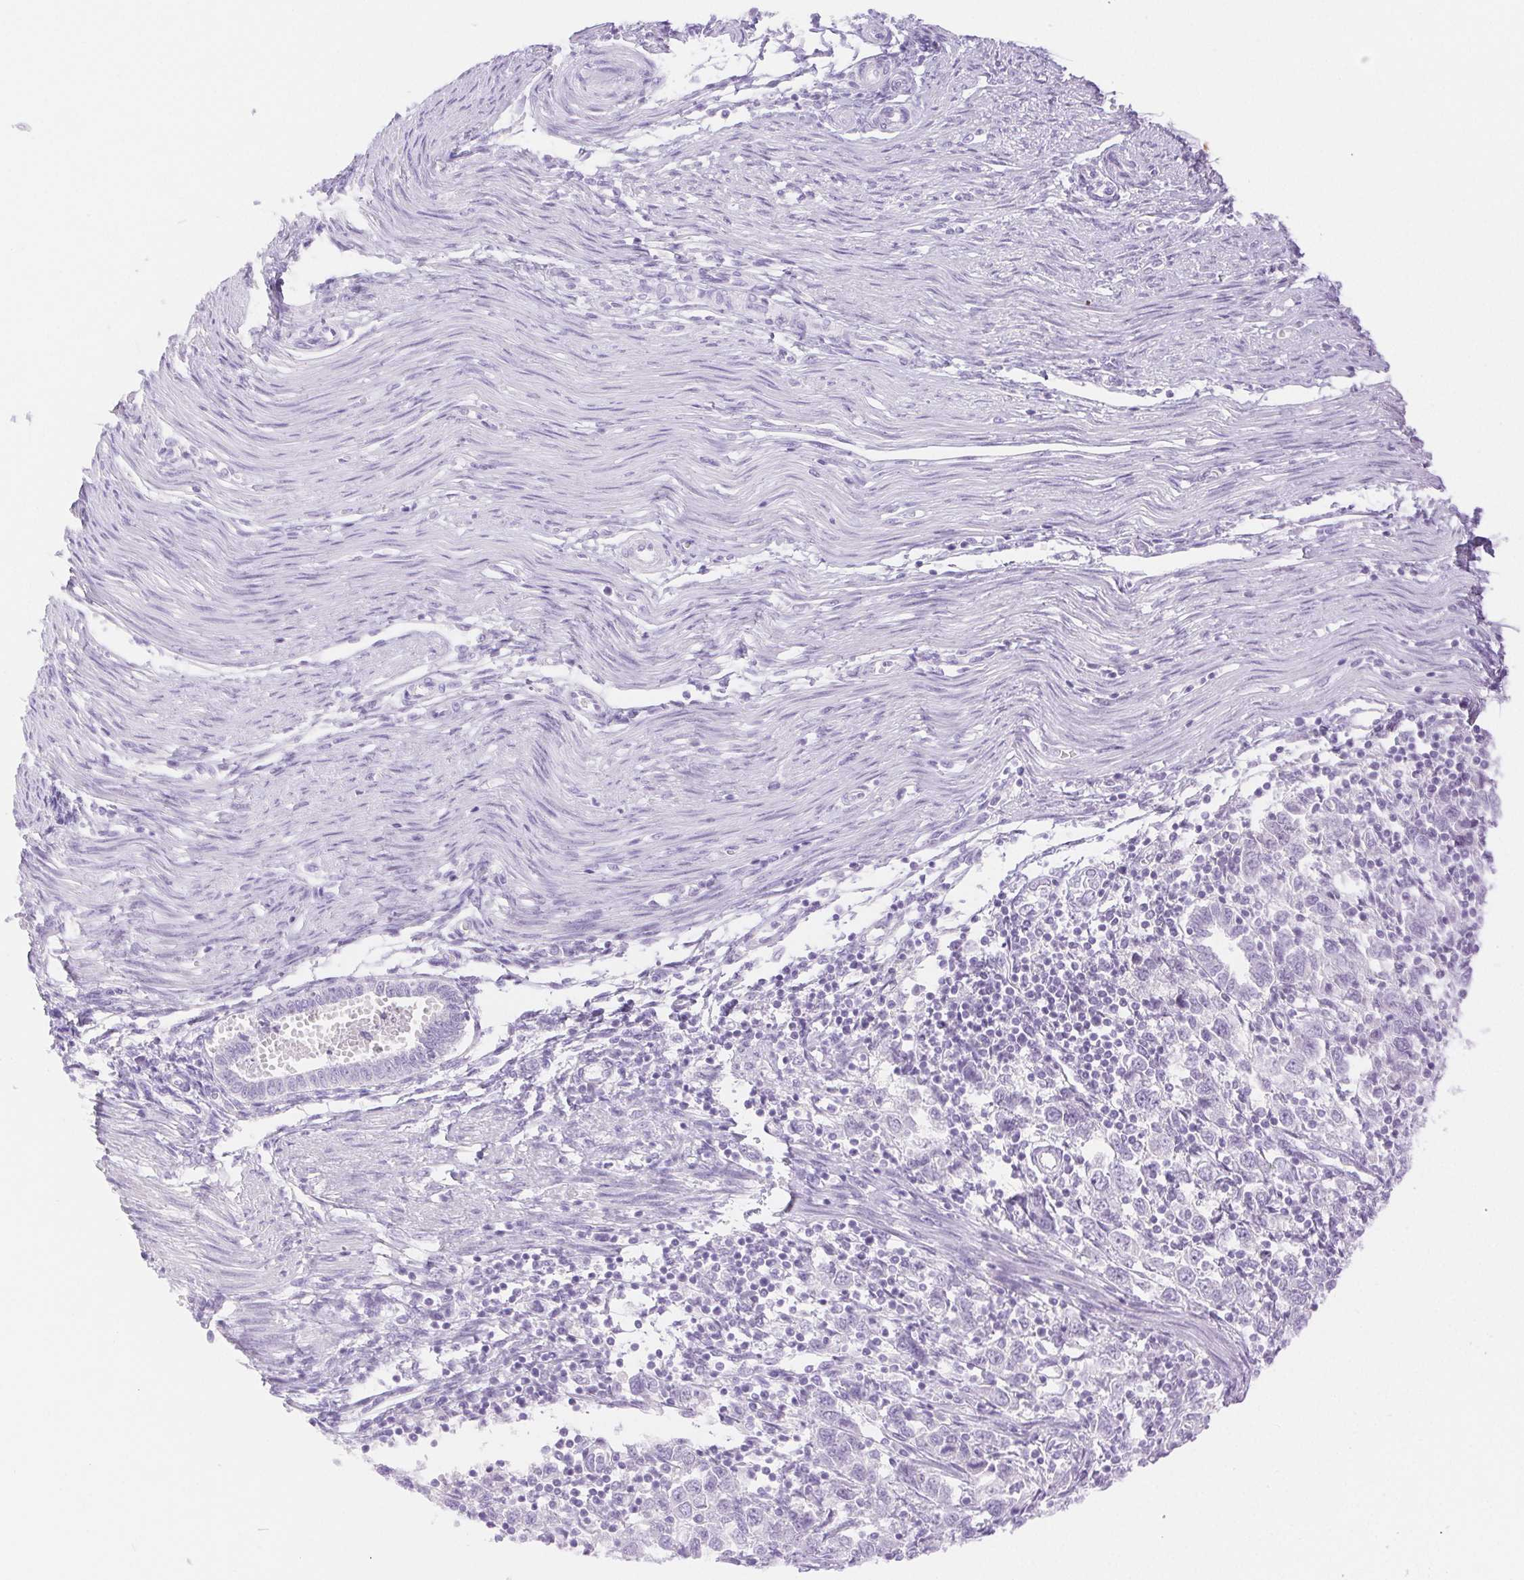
{"staining": {"intensity": "negative", "quantity": "none", "location": "none"}, "tissue": "endometrial cancer", "cell_type": "Tumor cells", "image_type": "cancer", "snomed": [{"axis": "morphology", "description": "Adenocarcinoma, NOS"}, {"axis": "topography", "description": "Endometrium"}], "caption": "Immunohistochemistry photomicrograph of neoplastic tissue: endometrial cancer (adenocarcinoma) stained with DAB (3,3'-diaminobenzidine) exhibits no significant protein positivity in tumor cells.", "gene": "SPACA4", "patient": {"sex": "female", "age": 43}}